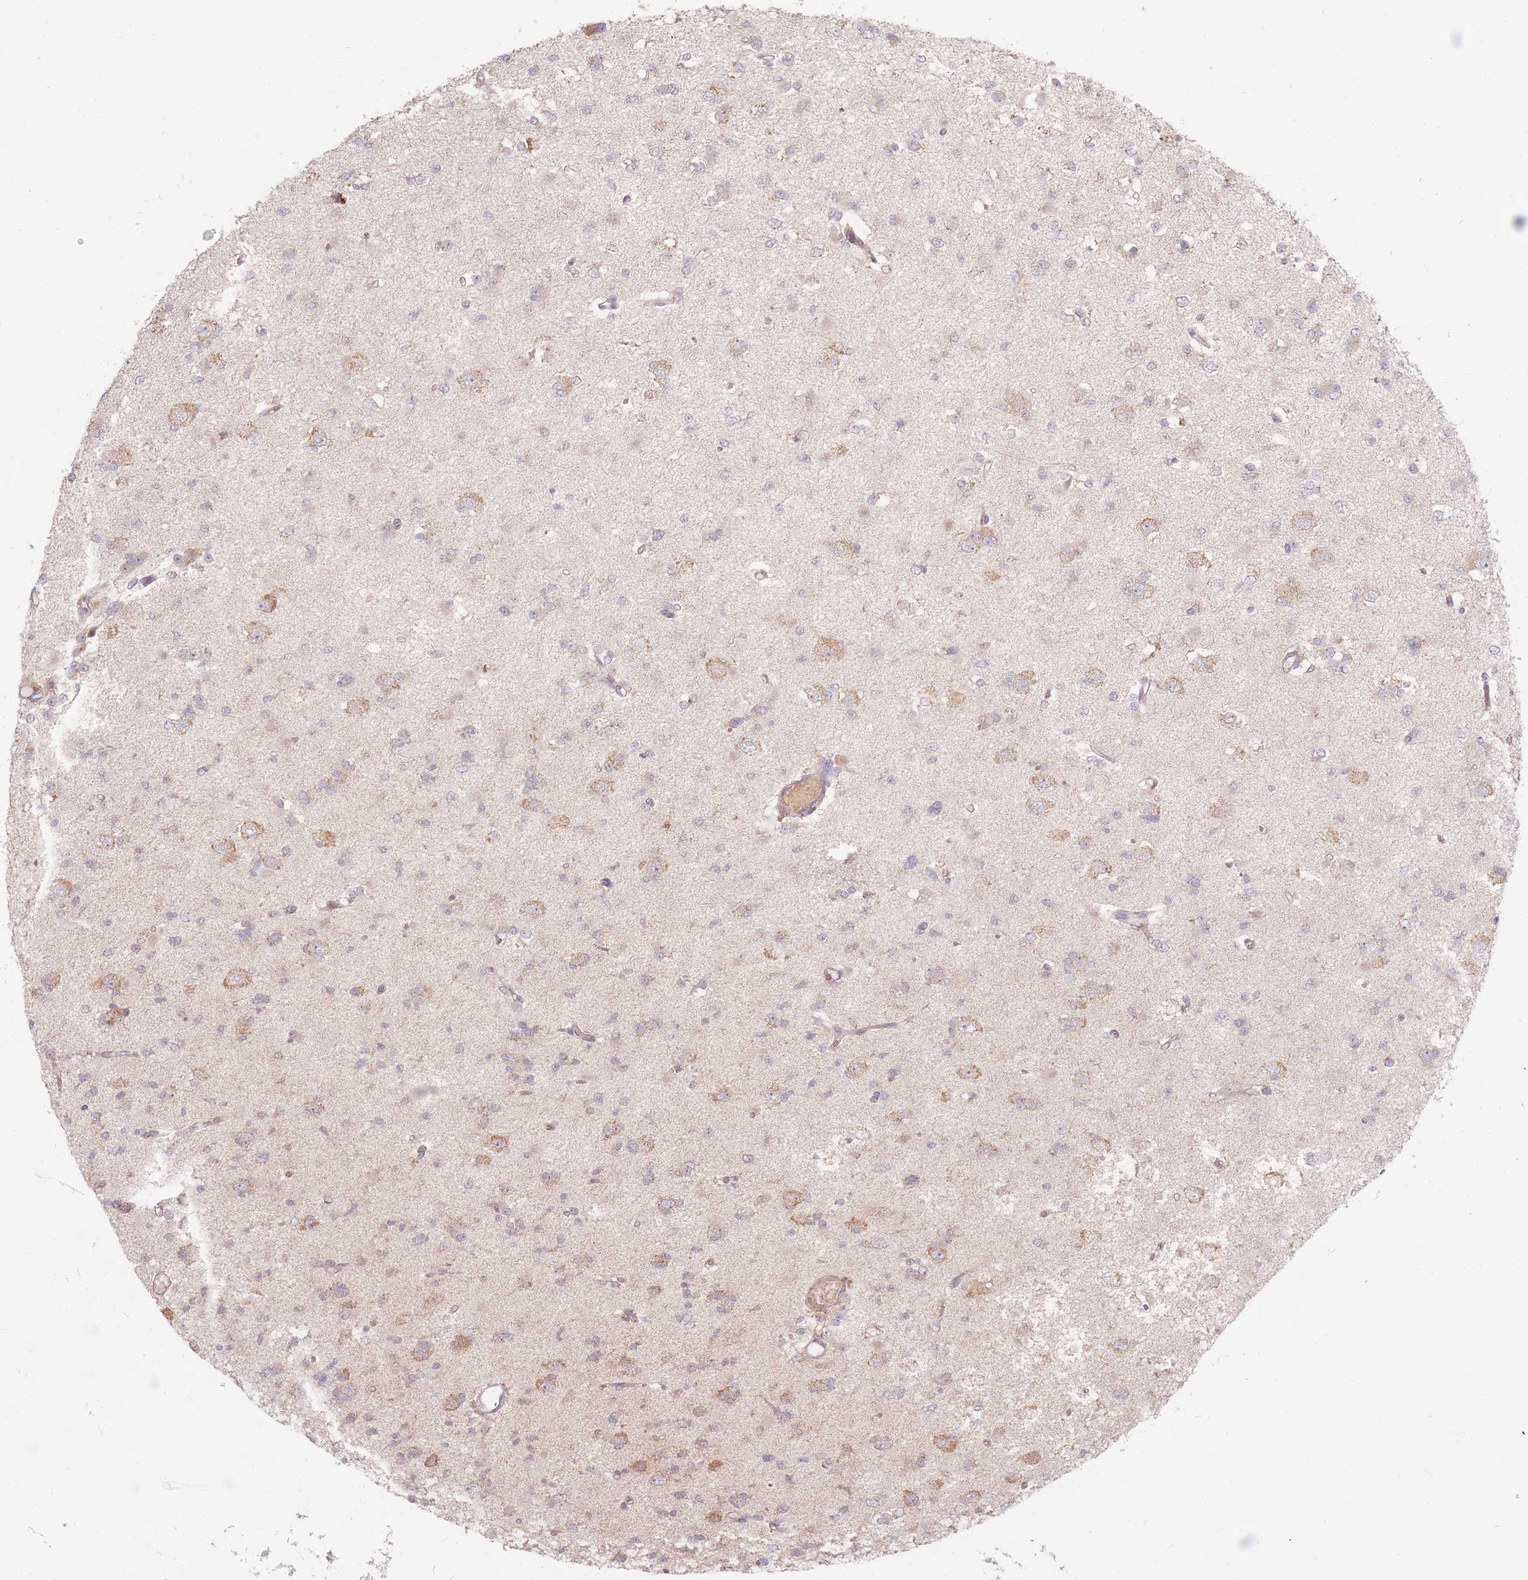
{"staining": {"intensity": "weak", "quantity": "<25%", "location": "cytoplasmic/membranous"}, "tissue": "glioma", "cell_type": "Tumor cells", "image_type": "cancer", "snomed": [{"axis": "morphology", "description": "Glioma, malignant, Low grade"}, {"axis": "topography", "description": "Brain"}], "caption": "Tumor cells are negative for protein expression in human glioma. (DAB (3,3'-diaminobenzidine) immunohistochemistry (IHC), high magnification).", "gene": "SMIM14", "patient": {"sex": "female", "age": 22}}